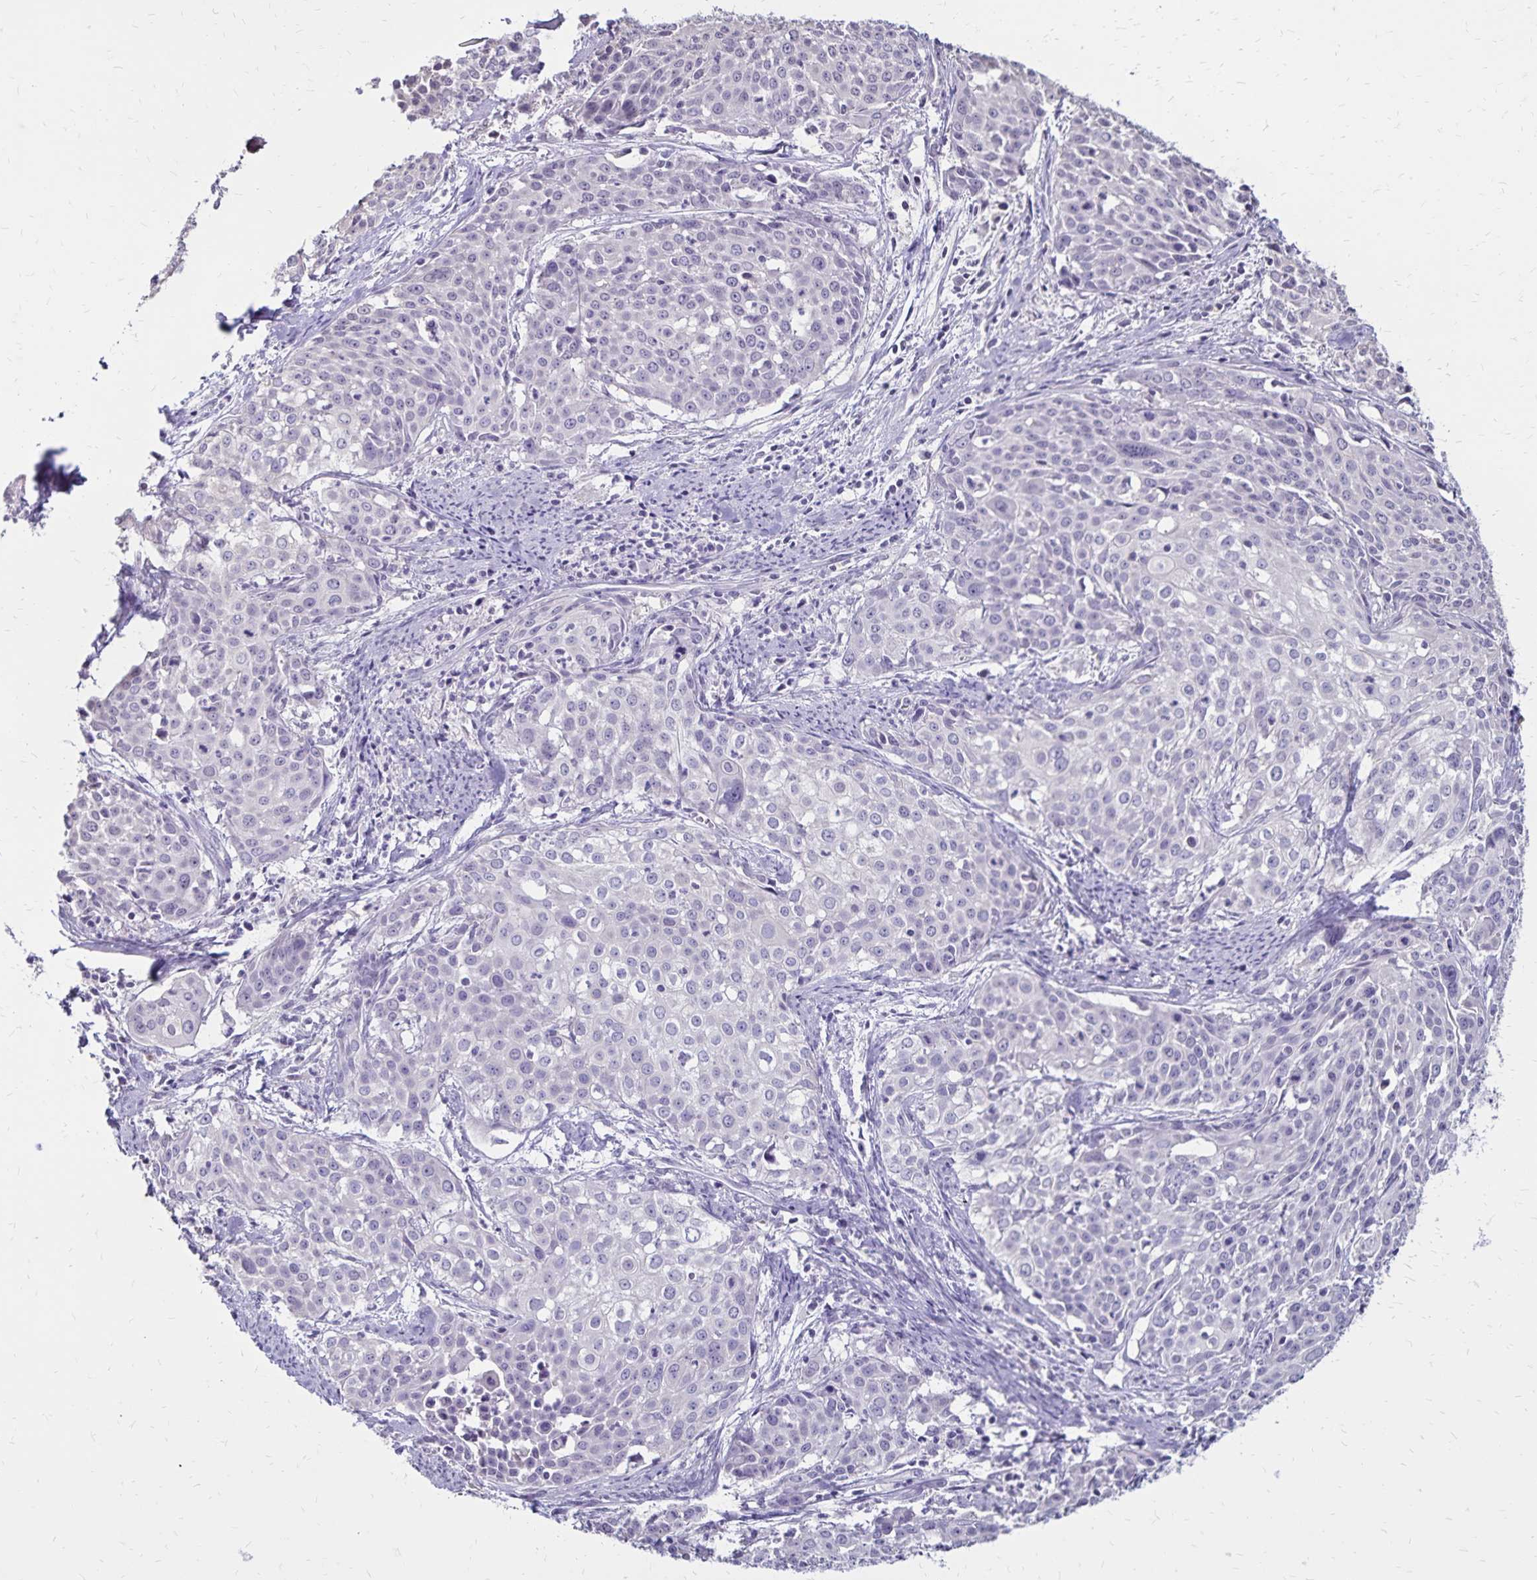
{"staining": {"intensity": "negative", "quantity": "none", "location": "none"}, "tissue": "cervical cancer", "cell_type": "Tumor cells", "image_type": "cancer", "snomed": [{"axis": "morphology", "description": "Squamous cell carcinoma, NOS"}, {"axis": "topography", "description": "Cervix"}], "caption": "This histopathology image is of squamous cell carcinoma (cervical) stained with IHC to label a protein in brown with the nuclei are counter-stained blue. There is no positivity in tumor cells. (DAB (3,3'-diaminobenzidine) immunohistochemistry (IHC) visualized using brightfield microscopy, high magnification).", "gene": "SH3GL3", "patient": {"sex": "female", "age": 39}}